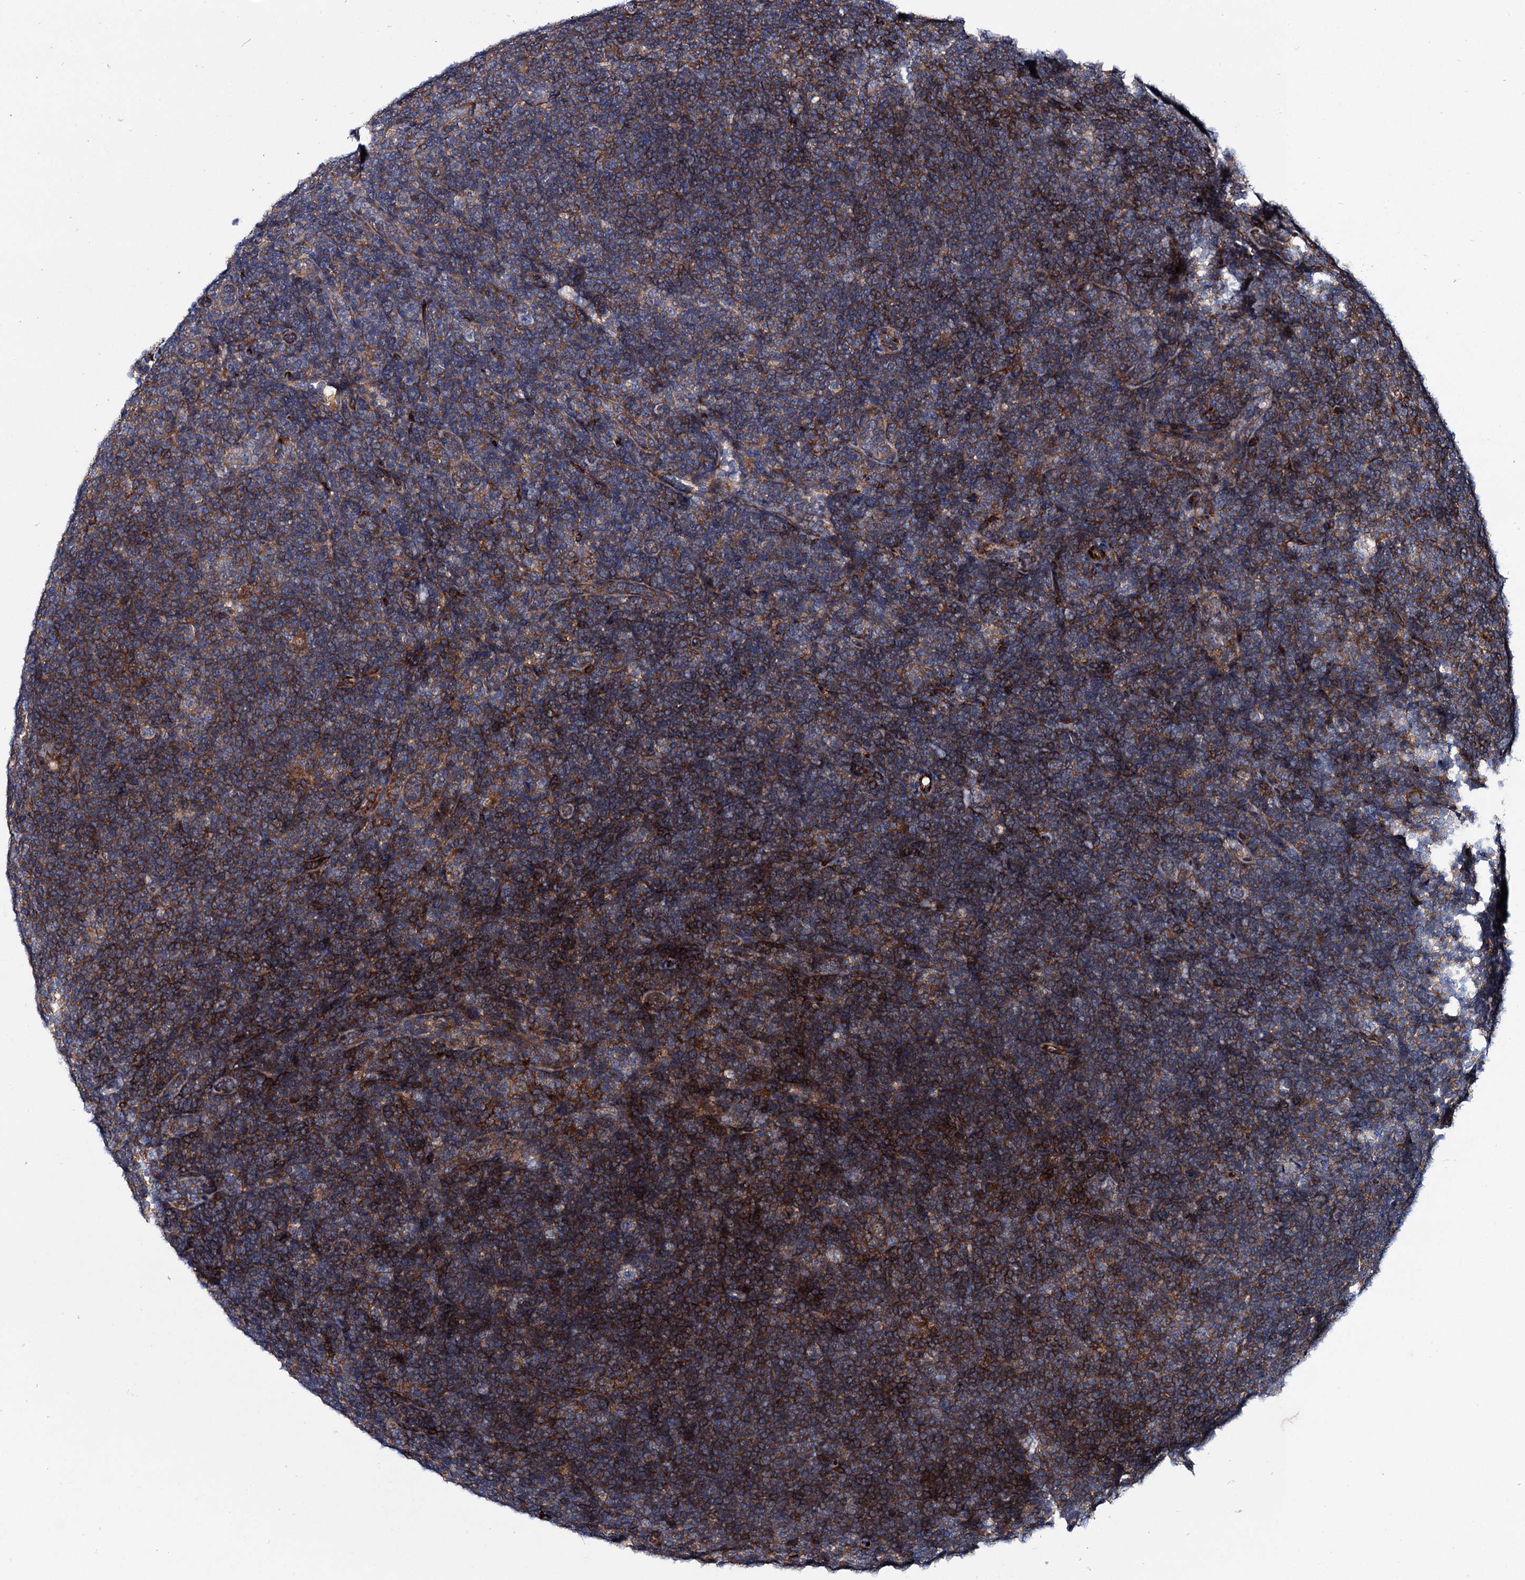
{"staining": {"intensity": "moderate", "quantity": "<25%", "location": "cytoplasmic/membranous"}, "tissue": "lymphoma", "cell_type": "Tumor cells", "image_type": "cancer", "snomed": [{"axis": "morphology", "description": "Hodgkin's disease, NOS"}, {"axis": "topography", "description": "Lymph node"}], "caption": "Protein expression by immunohistochemistry exhibits moderate cytoplasmic/membranous staining in approximately <25% of tumor cells in lymphoma.", "gene": "AXL", "patient": {"sex": "female", "age": 57}}